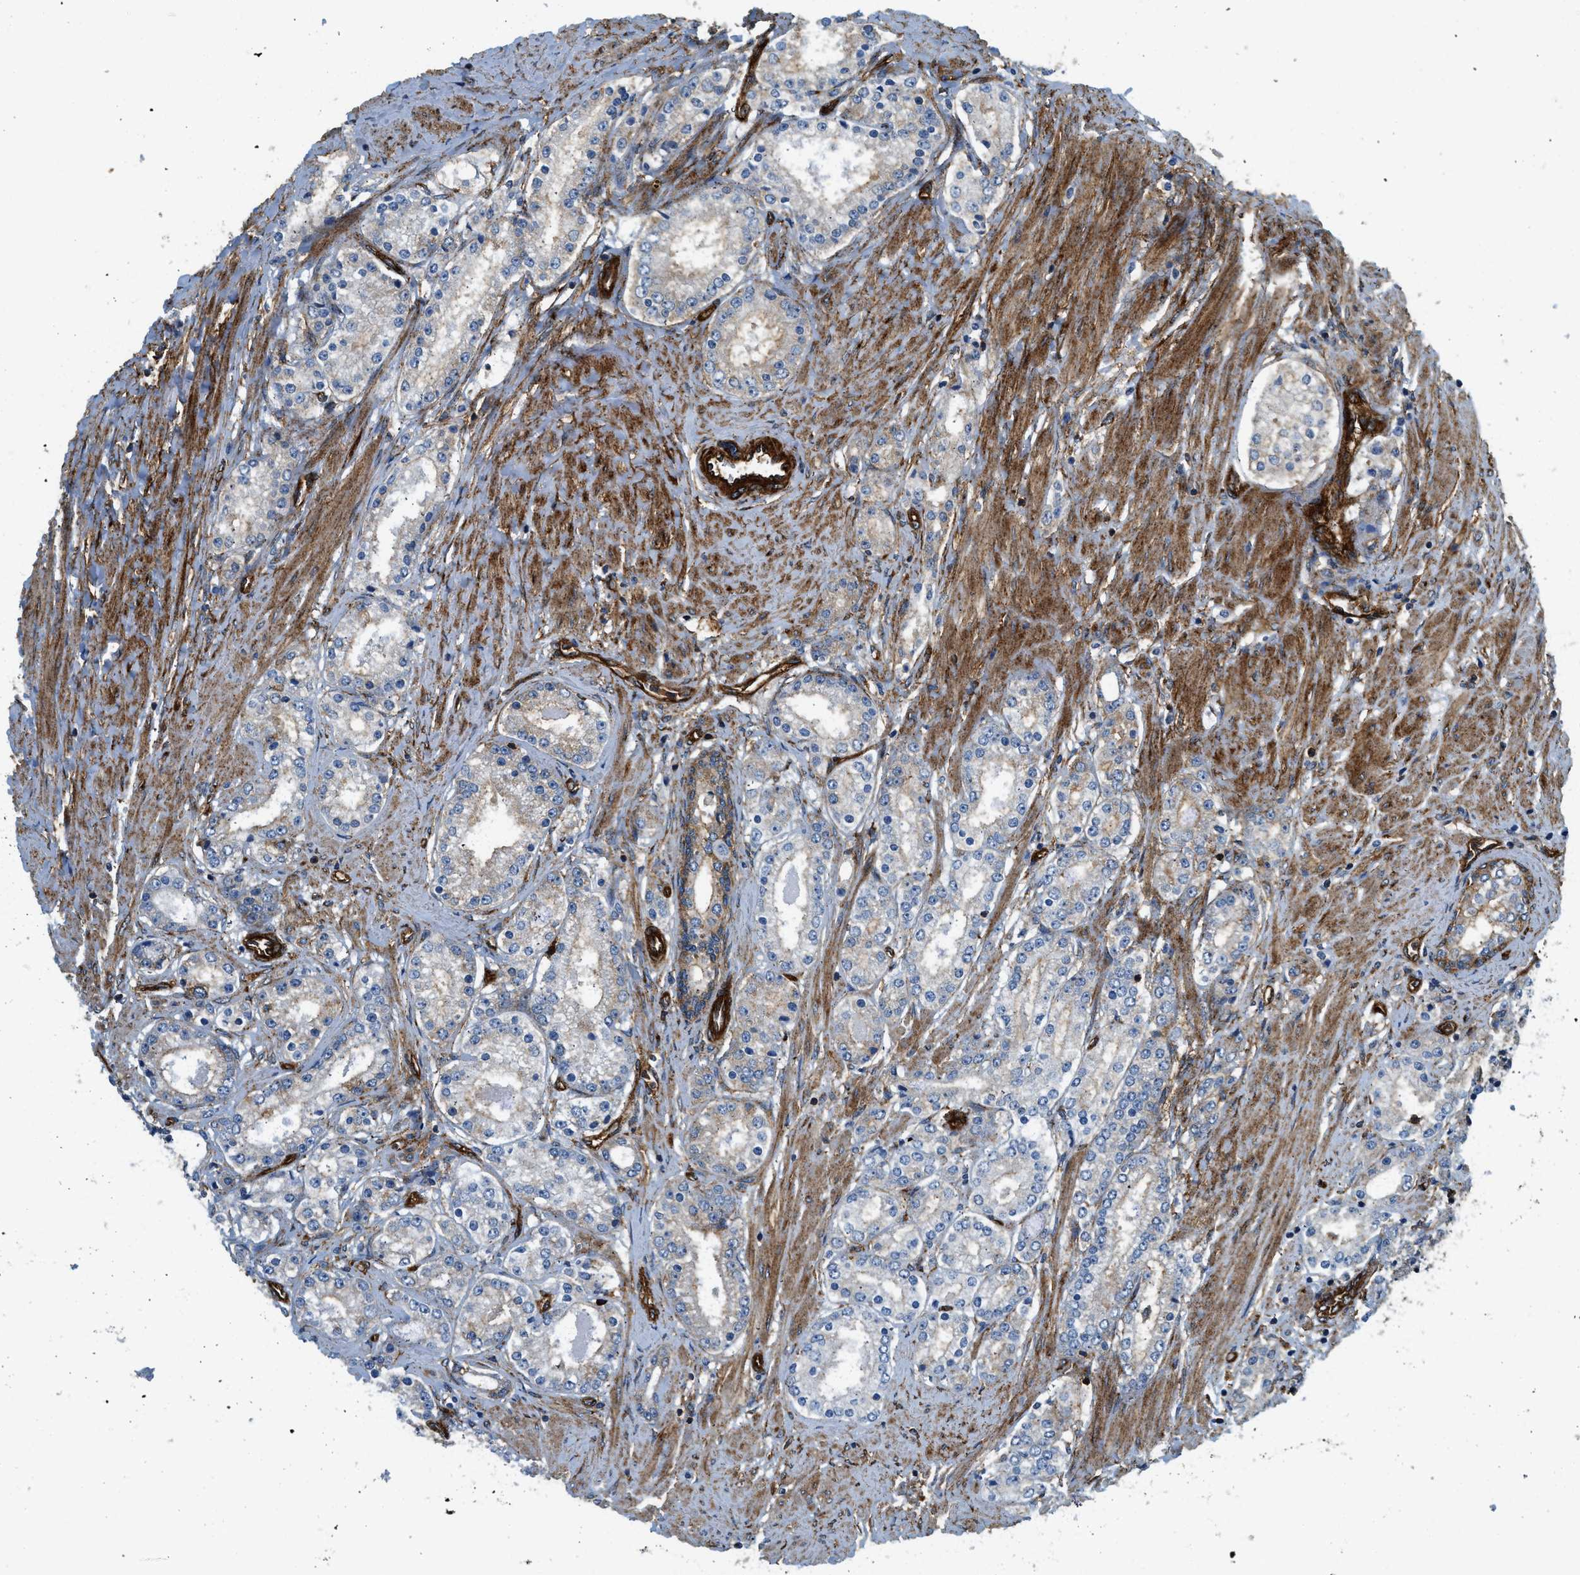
{"staining": {"intensity": "weak", "quantity": "<25%", "location": "cytoplasmic/membranous"}, "tissue": "prostate cancer", "cell_type": "Tumor cells", "image_type": "cancer", "snomed": [{"axis": "morphology", "description": "Adenocarcinoma, Low grade"}, {"axis": "topography", "description": "Prostate"}], "caption": "Prostate cancer (adenocarcinoma (low-grade)) was stained to show a protein in brown. There is no significant positivity in tumor cells. (DAB IHC with hematoxylin counter stain).", "gene": "HIP1", "patient": {"sex": "male", "age": 63}}